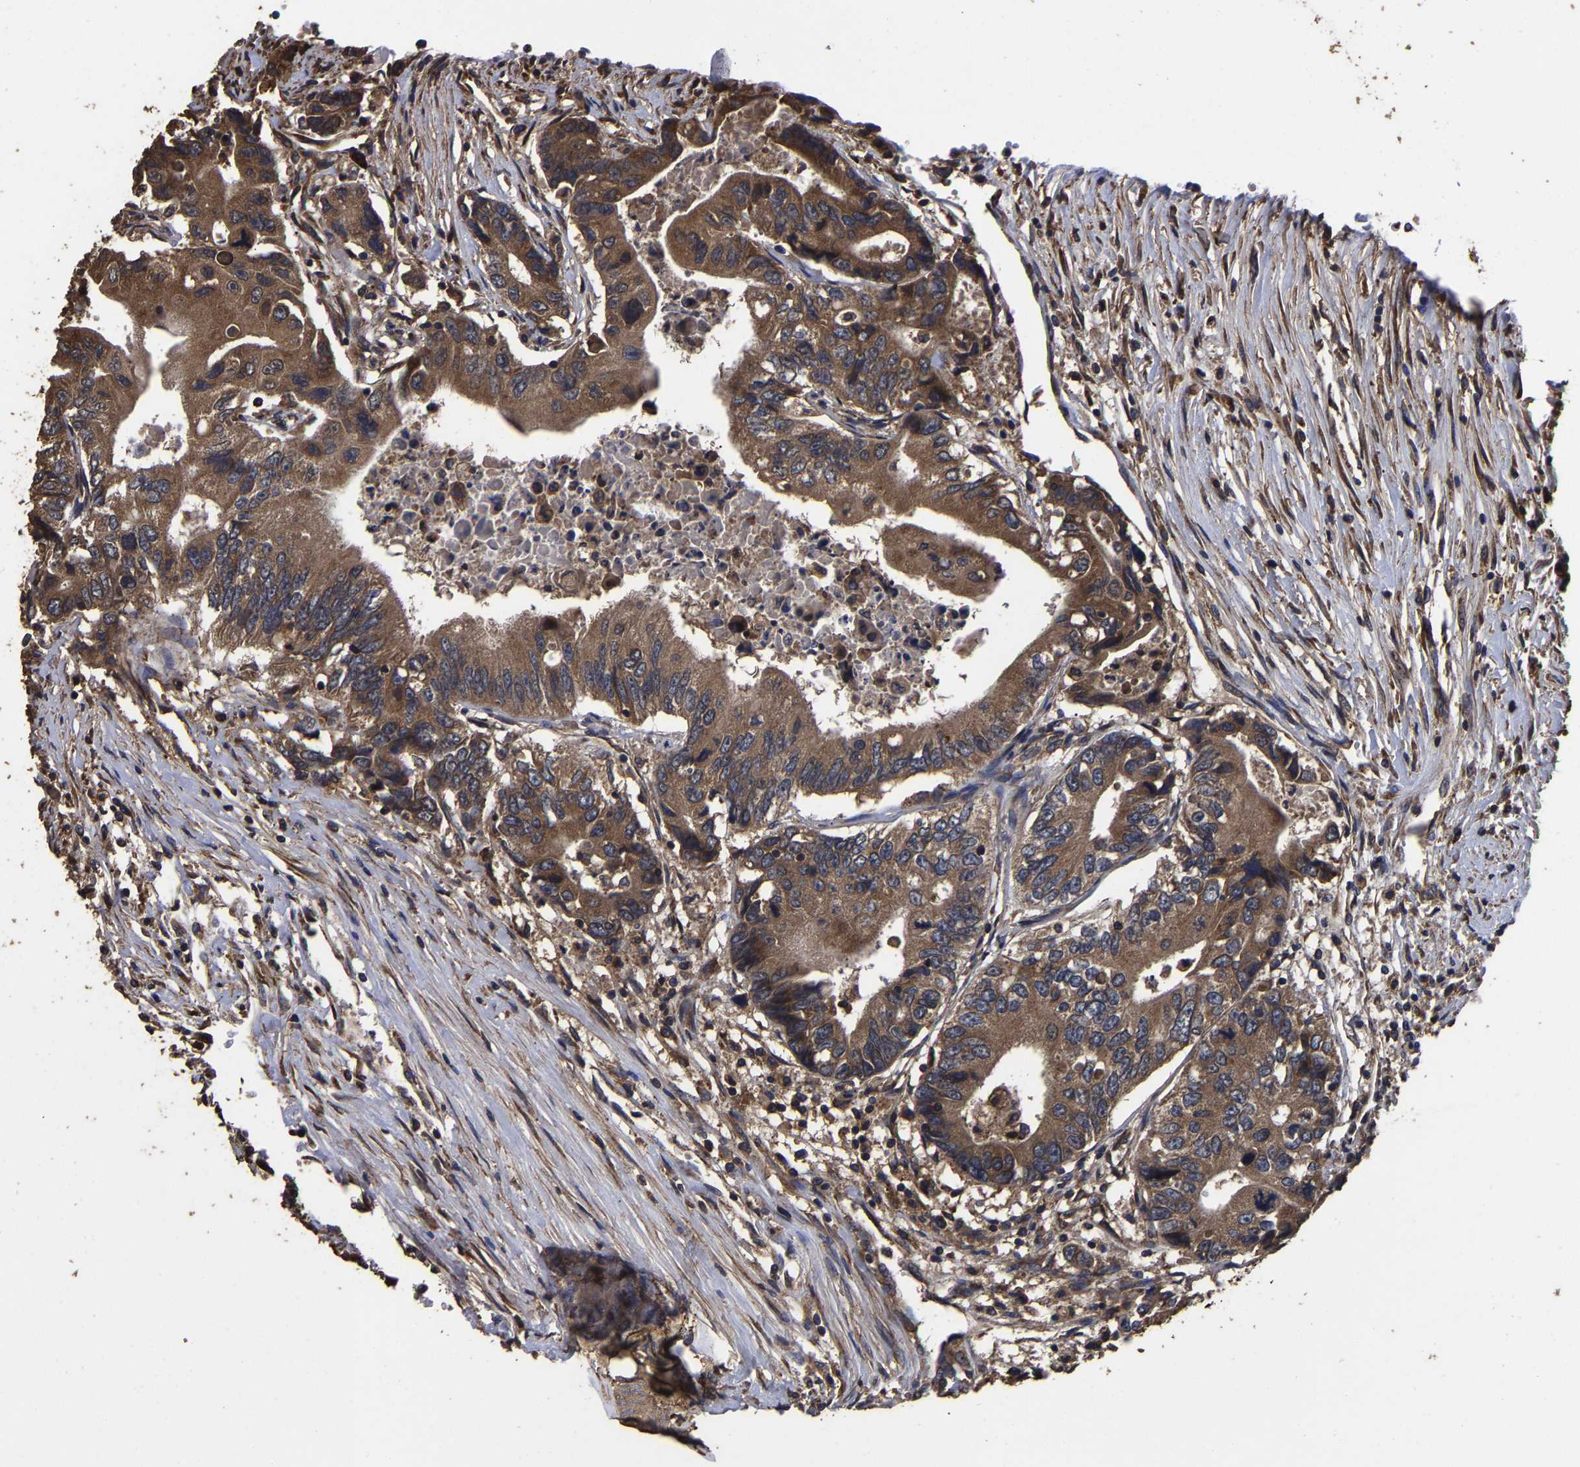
{"staining": {"intensity": "moderate", "quantity": ">75%", "location": "cytoplasmic/membranous"}, "tissue": "colorectal cancer", "cell_type": "Tumor cells", "image_type": "cancer", "snomed": [{"axis": "morphology", "description": "Adenocarcinoma, NOS"}, {"axis": "topography", "description": "Colon"}], "caption": "This is an image of immunohistochemistry staining of colorectal adenocarcinoma, which shows moderate positivity in the cytoplasmic/membranous of tumor cells.", "gene": "ITCH", "patient": {"sex": "female", "age": 77}}